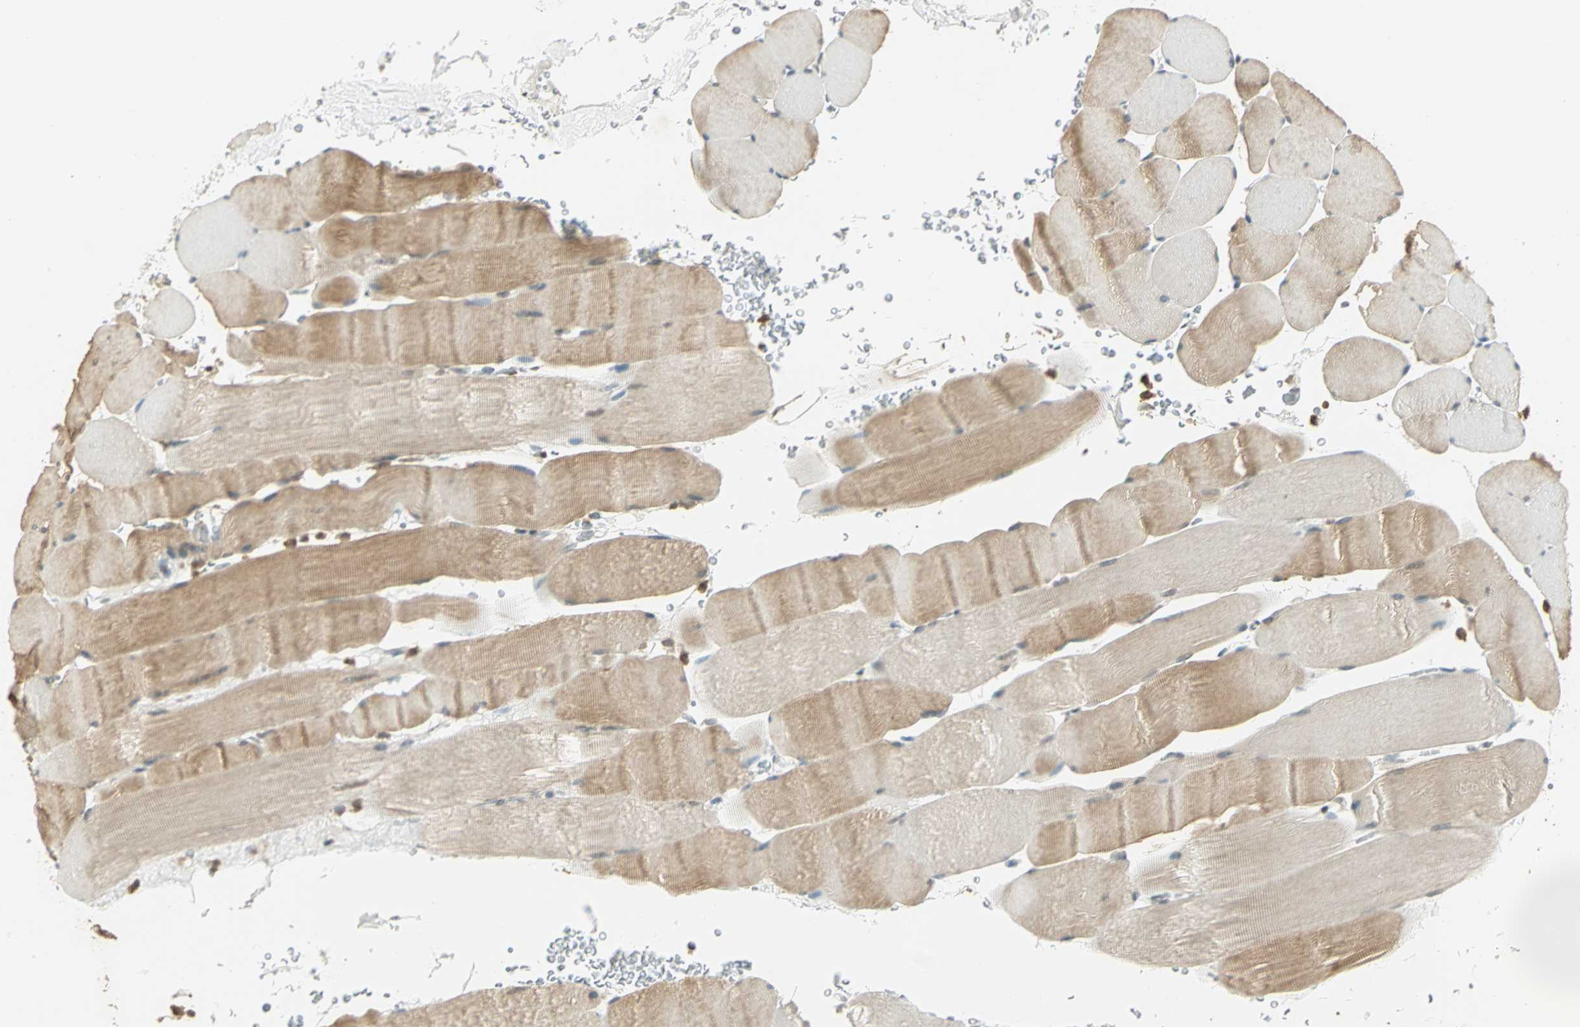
{"staining": {"intensity": "weak", "quantity": "25%-75%", "location": "cytoplasmic/membranous"}, "tissue": "skeletal muscle", "cell_type": "Myocytes", "image_type": "normal", "snomed": [{"axis": "morphology", "description": "Normal tissue, NOS"}, {"axis": "topography", "description": "Skeletal muscle"}], "caption": "DAB (3,3'-diaminobenzidine) immunohistochemical staining of unremarkable human skeletal muscle shows weak cytoplasmic/membranous protein staining in about 25%-75% of myocytes.", "gene": "SMARCA5", "patient": {"sex": "male", "age": 62}}